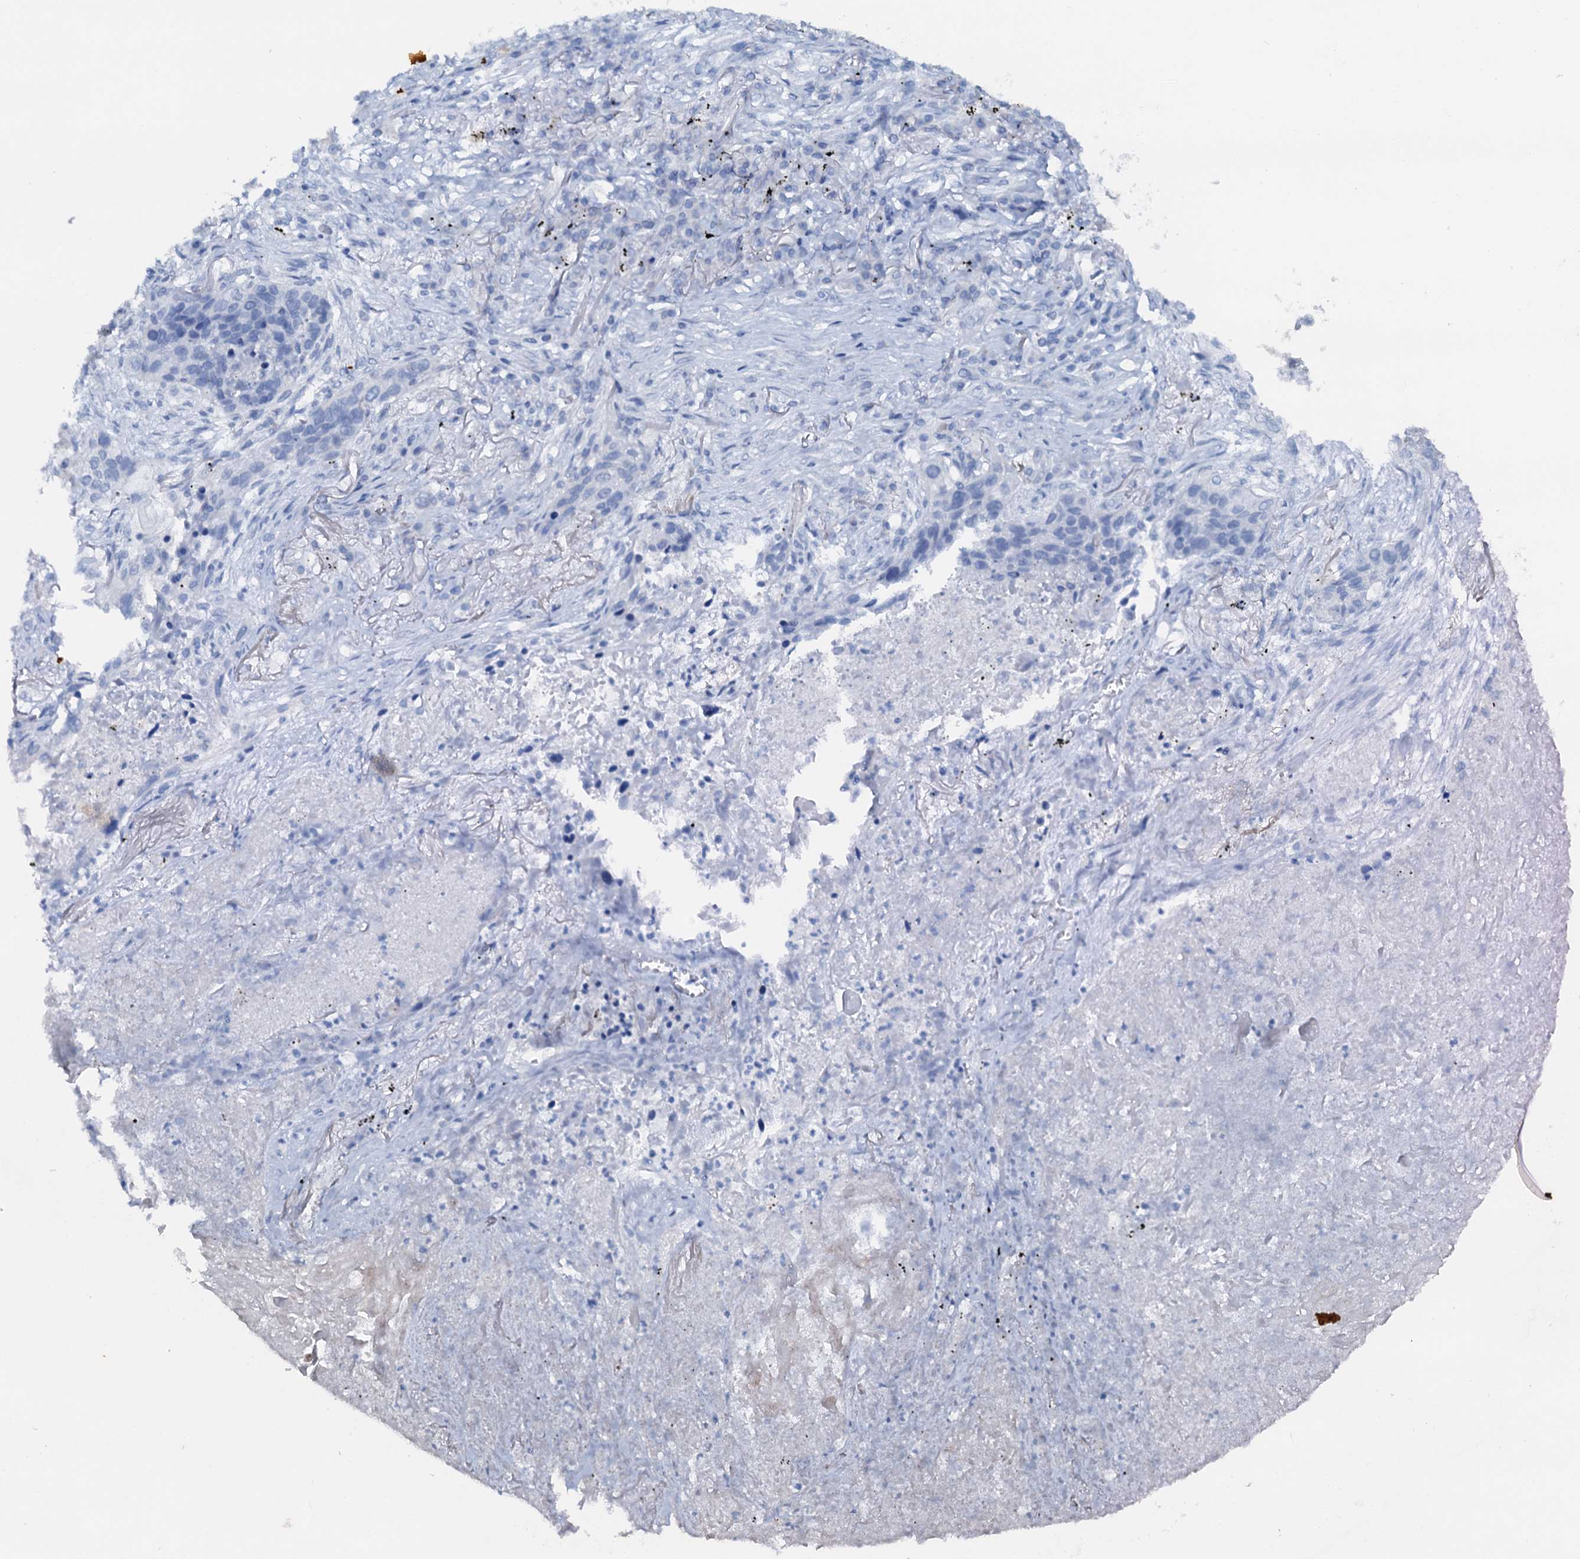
{"staining": {"intensity": "negative", "quantity": "none", "location": "none"}, "tissue": "lung cancer", "cell_type": "Tumor cells", "image_type": "cancer", "snomed": [{"axis": "morphology", "description": "Squamous cell carcinoma, NOS"}, {"axis": "topography", "description": "Lung"}], "caption": "The photomicrograph reveals no staining of tumor cells in lung cancer (squamous cell carcinoma). (DAB (3,3'-diaminobenzidine) immunohistochemistry (IHC) visualized using brightfield microscopy, high magnification).", "gene": "PTGES3", "patient": {"sex": "female", "age": 63}}